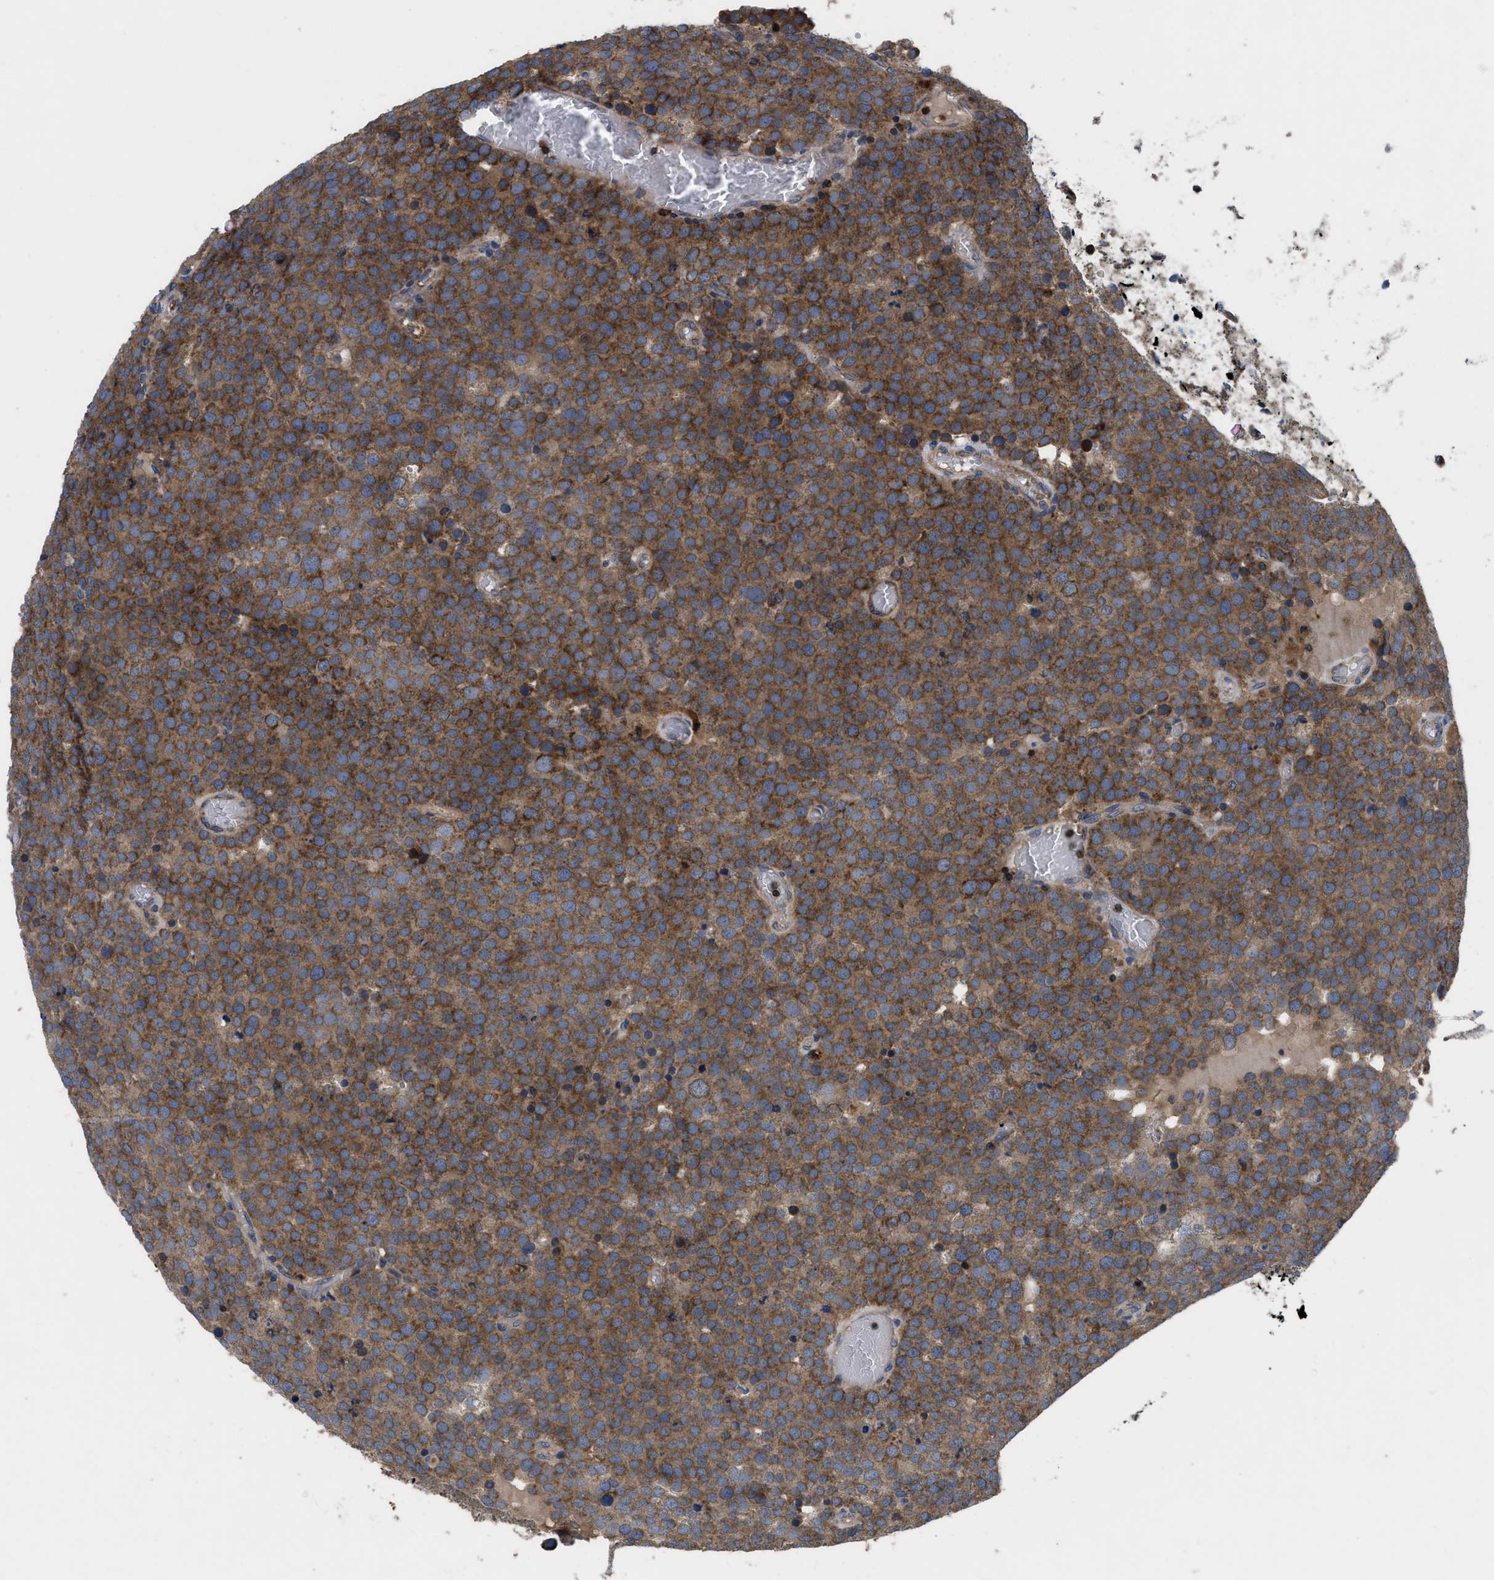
{"staining": {"intensity": "moderate", "quantity": ">75%", "location": "cytoplasmic/membranous"}, "tissue": "testis cancer", "cell_type": "Tumor cells", "image_type": "cancer", "snomed": [{"axis": "morphology", "description": "Normal tissue, NOS"}, {"axis": "morphology", "description": "Seminoma, NOS"}, {"axis": "topography", "description": "Testis"}], "caption": "Immunohistochemistry (IHC) (DAB (3,3'-diaminobenzidine)) staining of seminoma (testis) shows moderate cytoplasmic/membranous protein expression in approximately >75% of tumor cells. Ihc stains the protein in brown and the nuclei are stained blue.", "gene": "YBEY", "patient": {"sex": "male", "age": 71}}